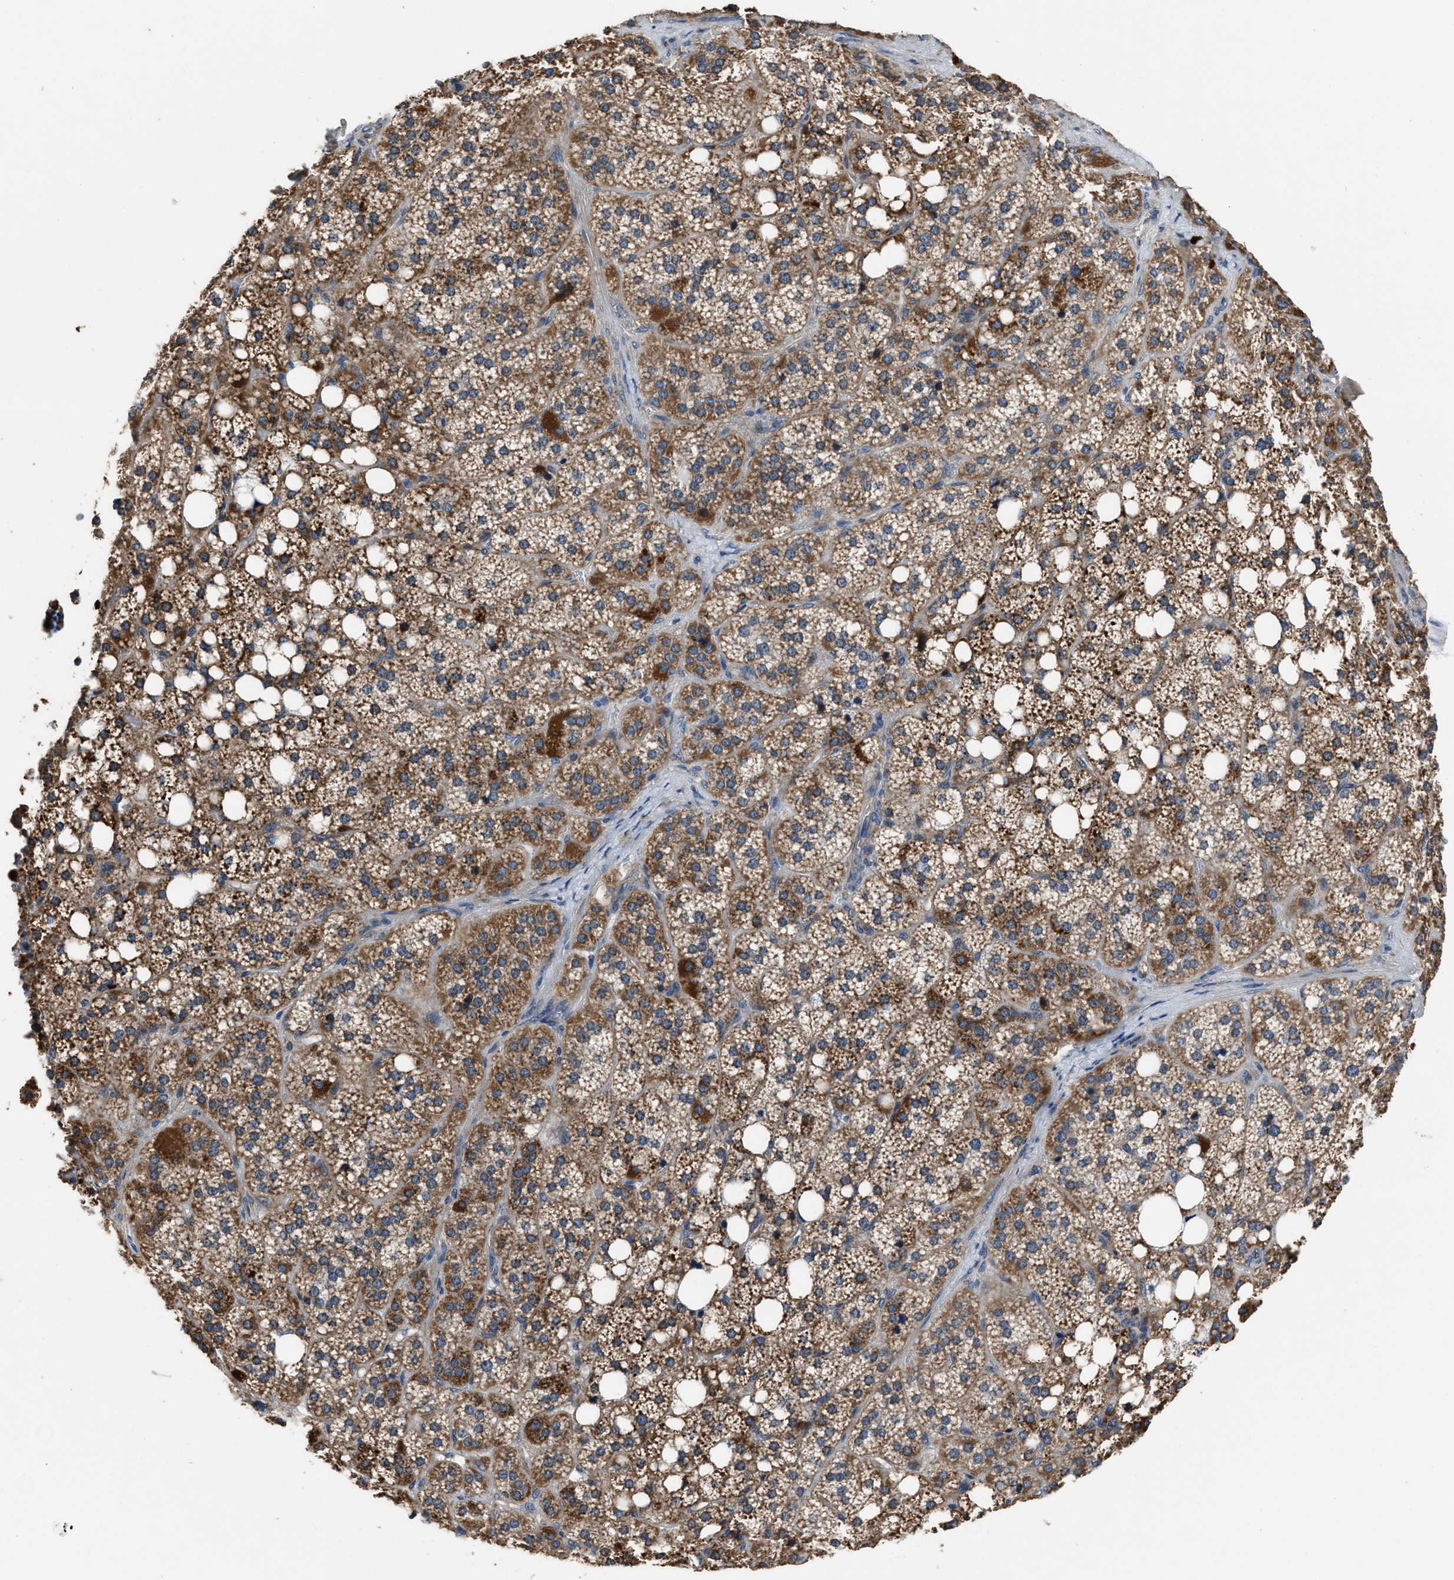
{"staining": {"intensity": "moderate", "quantity": ">75%", "location": "cytoplasmic/membranous"}, "tissue": "adrenal gland", "cell_type": "Glandular cells", "image_type": "normal", "snomed": [{"axis": "morphology", "description": "Normal tissue, NOS"}, {"axis": "topography", "description": "Adrenal gland"}], "caption": "The immunohistochemical stain highlights moderate cytoplasmic/membranous expression in glandular cells of normal adrenal gland. Nuclei are stained in blue.", "gene": "ANGPT1", "patient": {"sex": "female", "age": 59}}